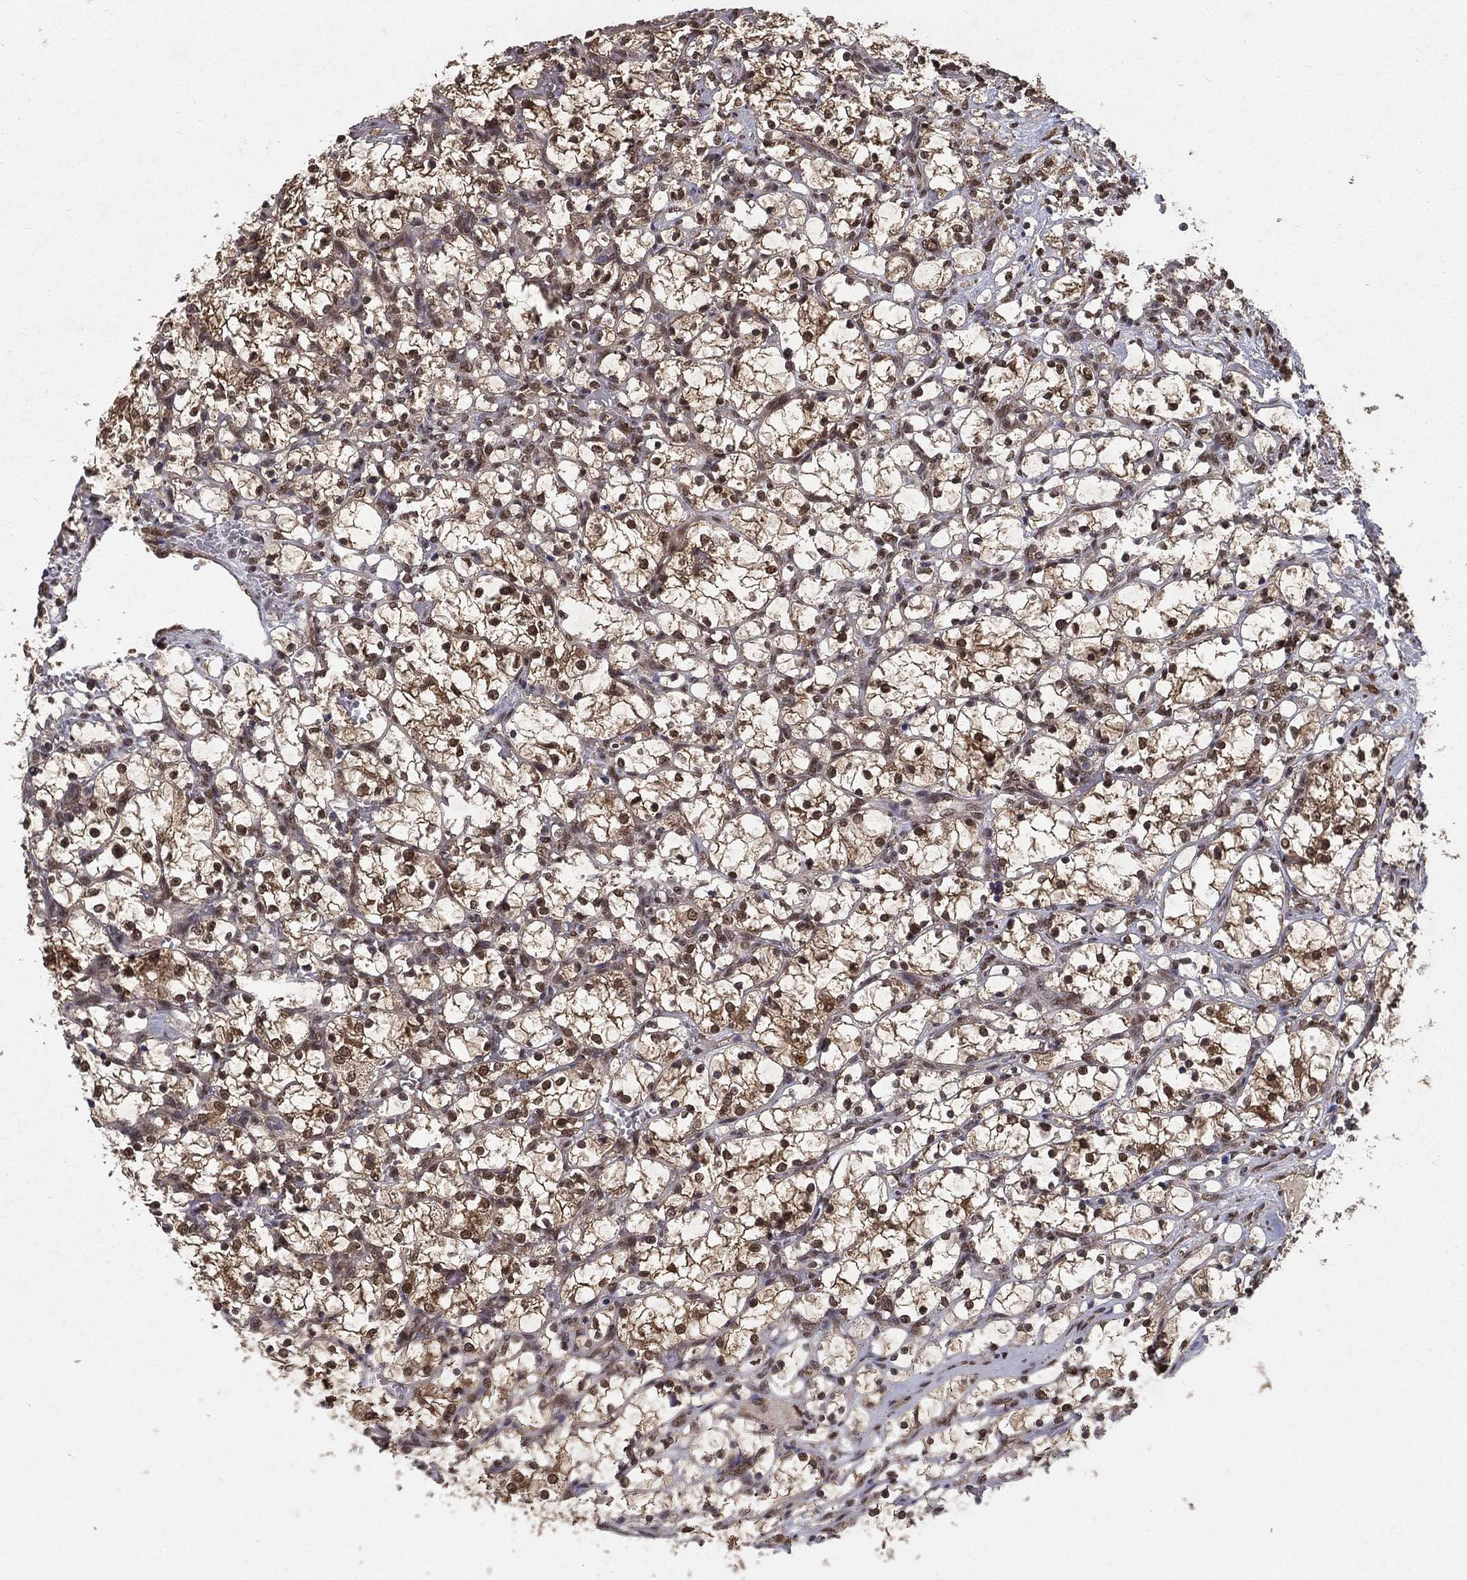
{"staining": {"intensity": "moderate", "quantity": "25%-75%", "location": "cytoplasmic/membranous,nuclear"}, "tissue": "renal cancer", "cell_type": "Tumor cells", "image_type": "cancer", "snomed": [{"axis": "morphology", "description": "Adenocarcinoma, NOS"}, {"axis": "topography", "description": "Kidney"}], "caption": "Immunohistochemistry image of neoplastic tissue: human renal cancer (adenocarcinoma) stained using immunohistochemistry exhibits medium levels of moderate protein expression localized specifically in the cytoplasmic/membranous and nuclear of tumor cells, appearing as a cytoplasmic/membranous and nuclear brown color.", "gene": "CARM1", "patient": {"sex": "female", "age": 69}}